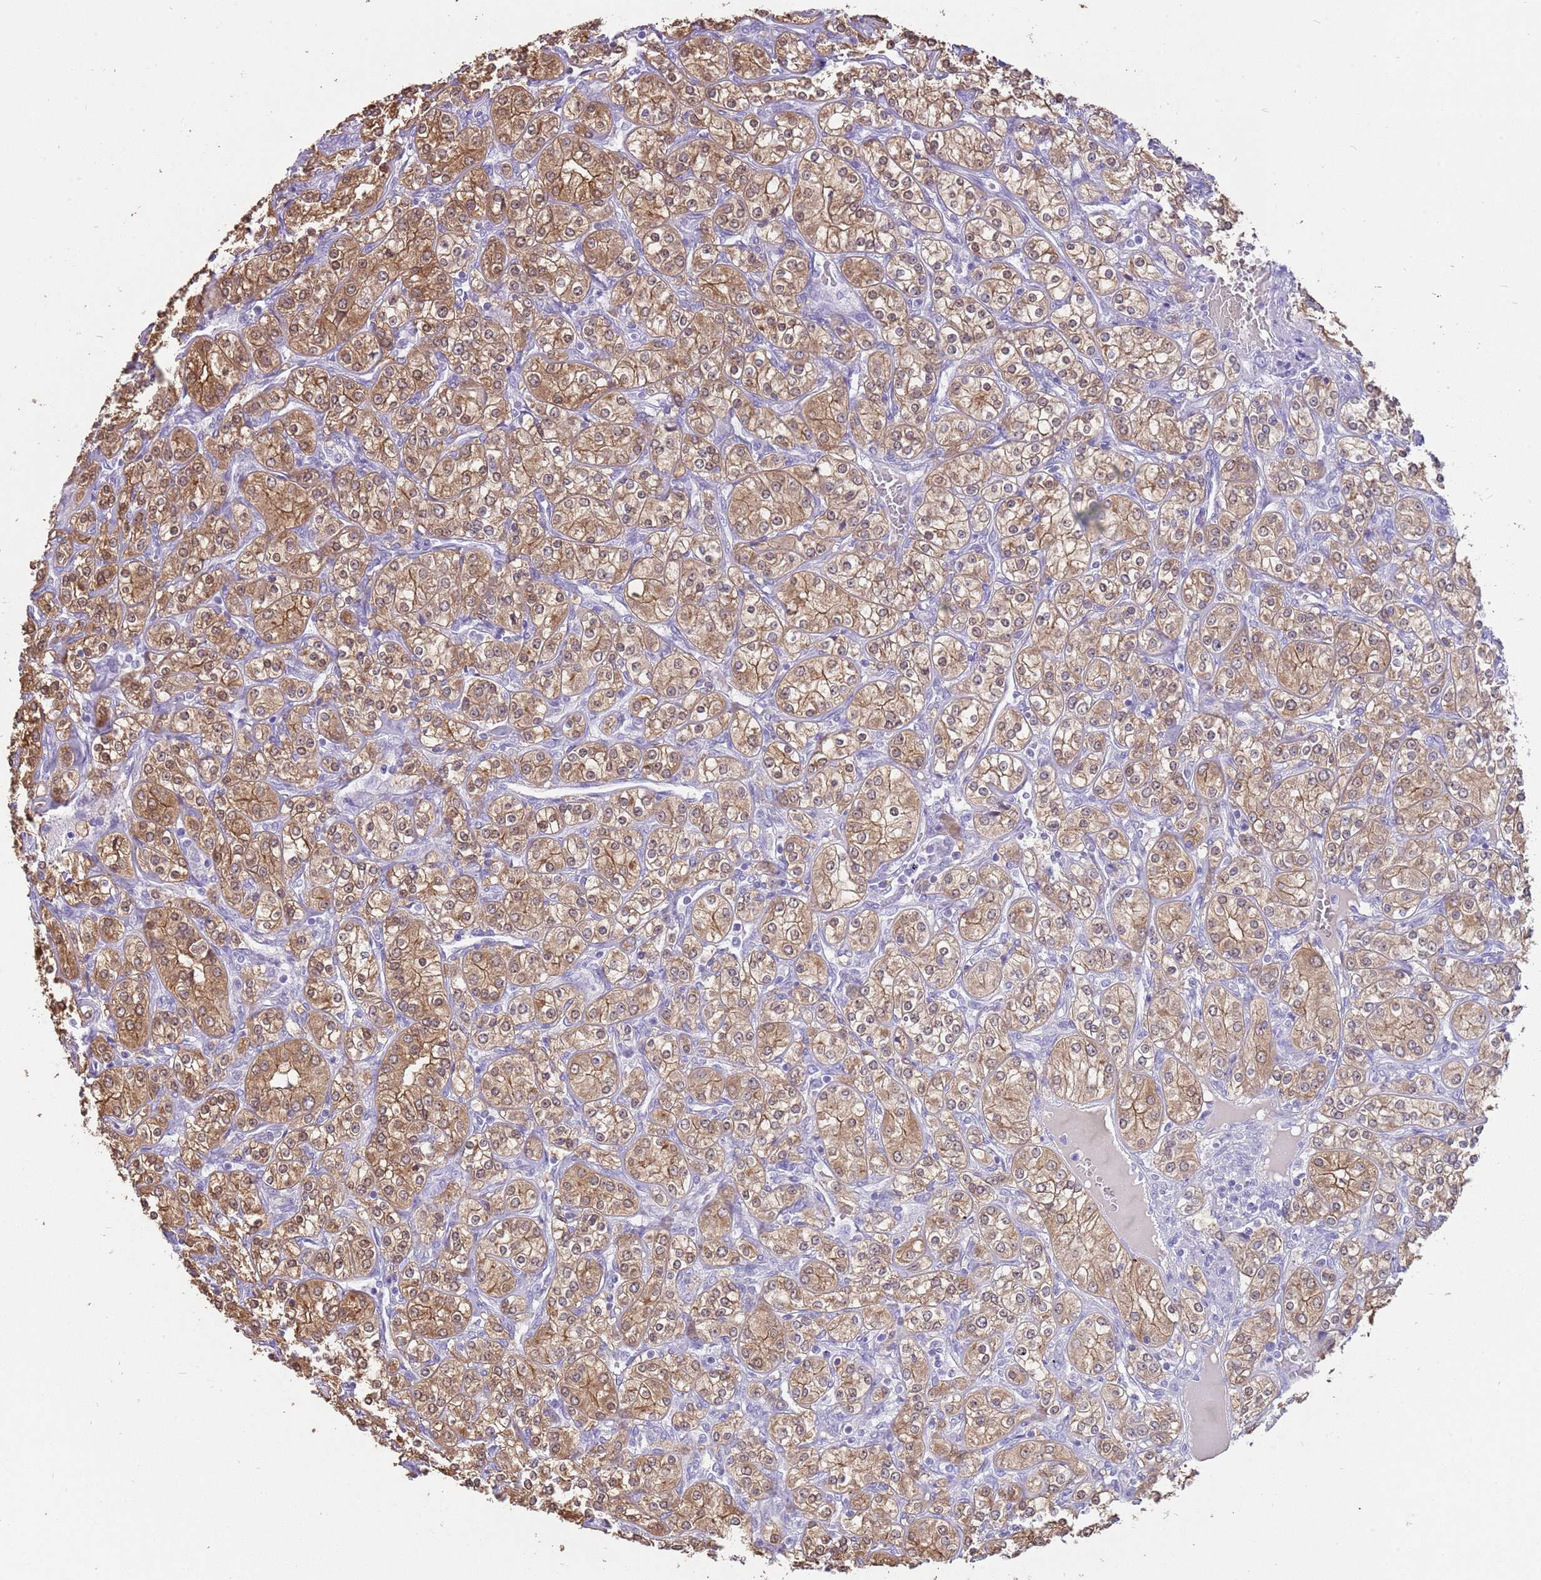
{"staining": {"intensity": "moderate", "quantity": ">75%", "location": "cytoplasmic/membranous,nuclear"}, "tissue": "renal cancer", "cell_type": "Tumor cells", "image_type": "cancer", "snomed": [{"axis": "morphology", "description": "Adenocarcinoma, NOS"}, {"axis": "topography", "description": "Kidney"}], "caption": "Renal adenocarcinoma was stained to show a protein in brown. There is medium levels of moderate cytoplasmic/membranous and nuclear positivity in approximately >75% of tumor cells.", "gene": "NBPF3", "patient": {"sex": "male", "age": 77}}